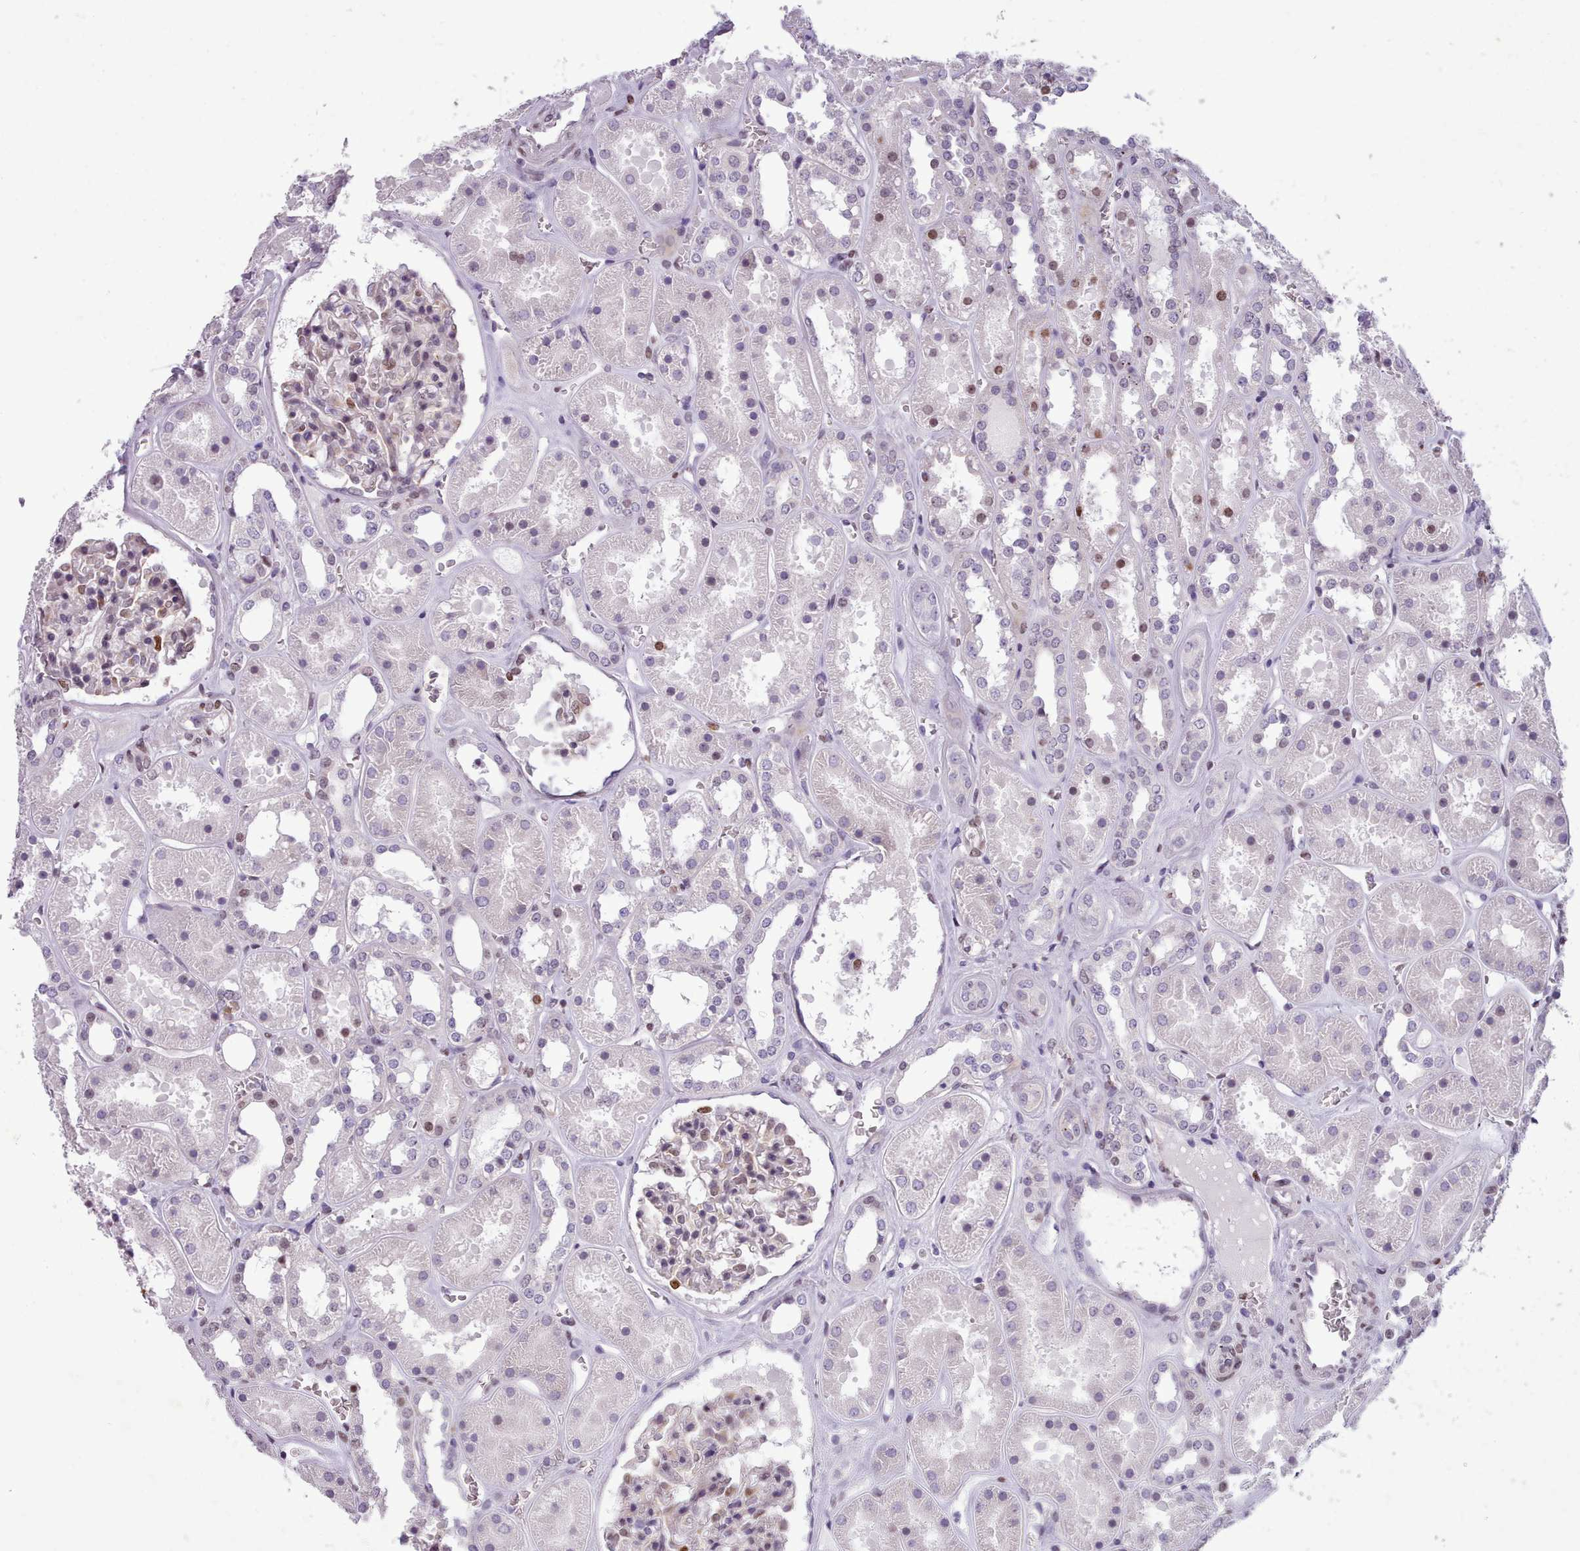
{"staining": {"intensity": "moderate", "quantity": "<25%", "location": "nuclear"}, "tissue": "kidney", "cell_type": "Cells in glomeruli", "image_type": "normal", "snomed": [{"axis": "morphology", "description": "Normal tissue, NOS"}, {"axis": "topography", "description": "Kidney"}], "caption": "IHC histopathology image of benign kidney: human kidney stained using IHC demonstrates low levels of moderate protein expression localized specifically in the nuclear of cells in glomeruli, appearing as a nuclear brown color.", "gene": "KCNT2", "patient": {"sex": "female", "age": 41}}